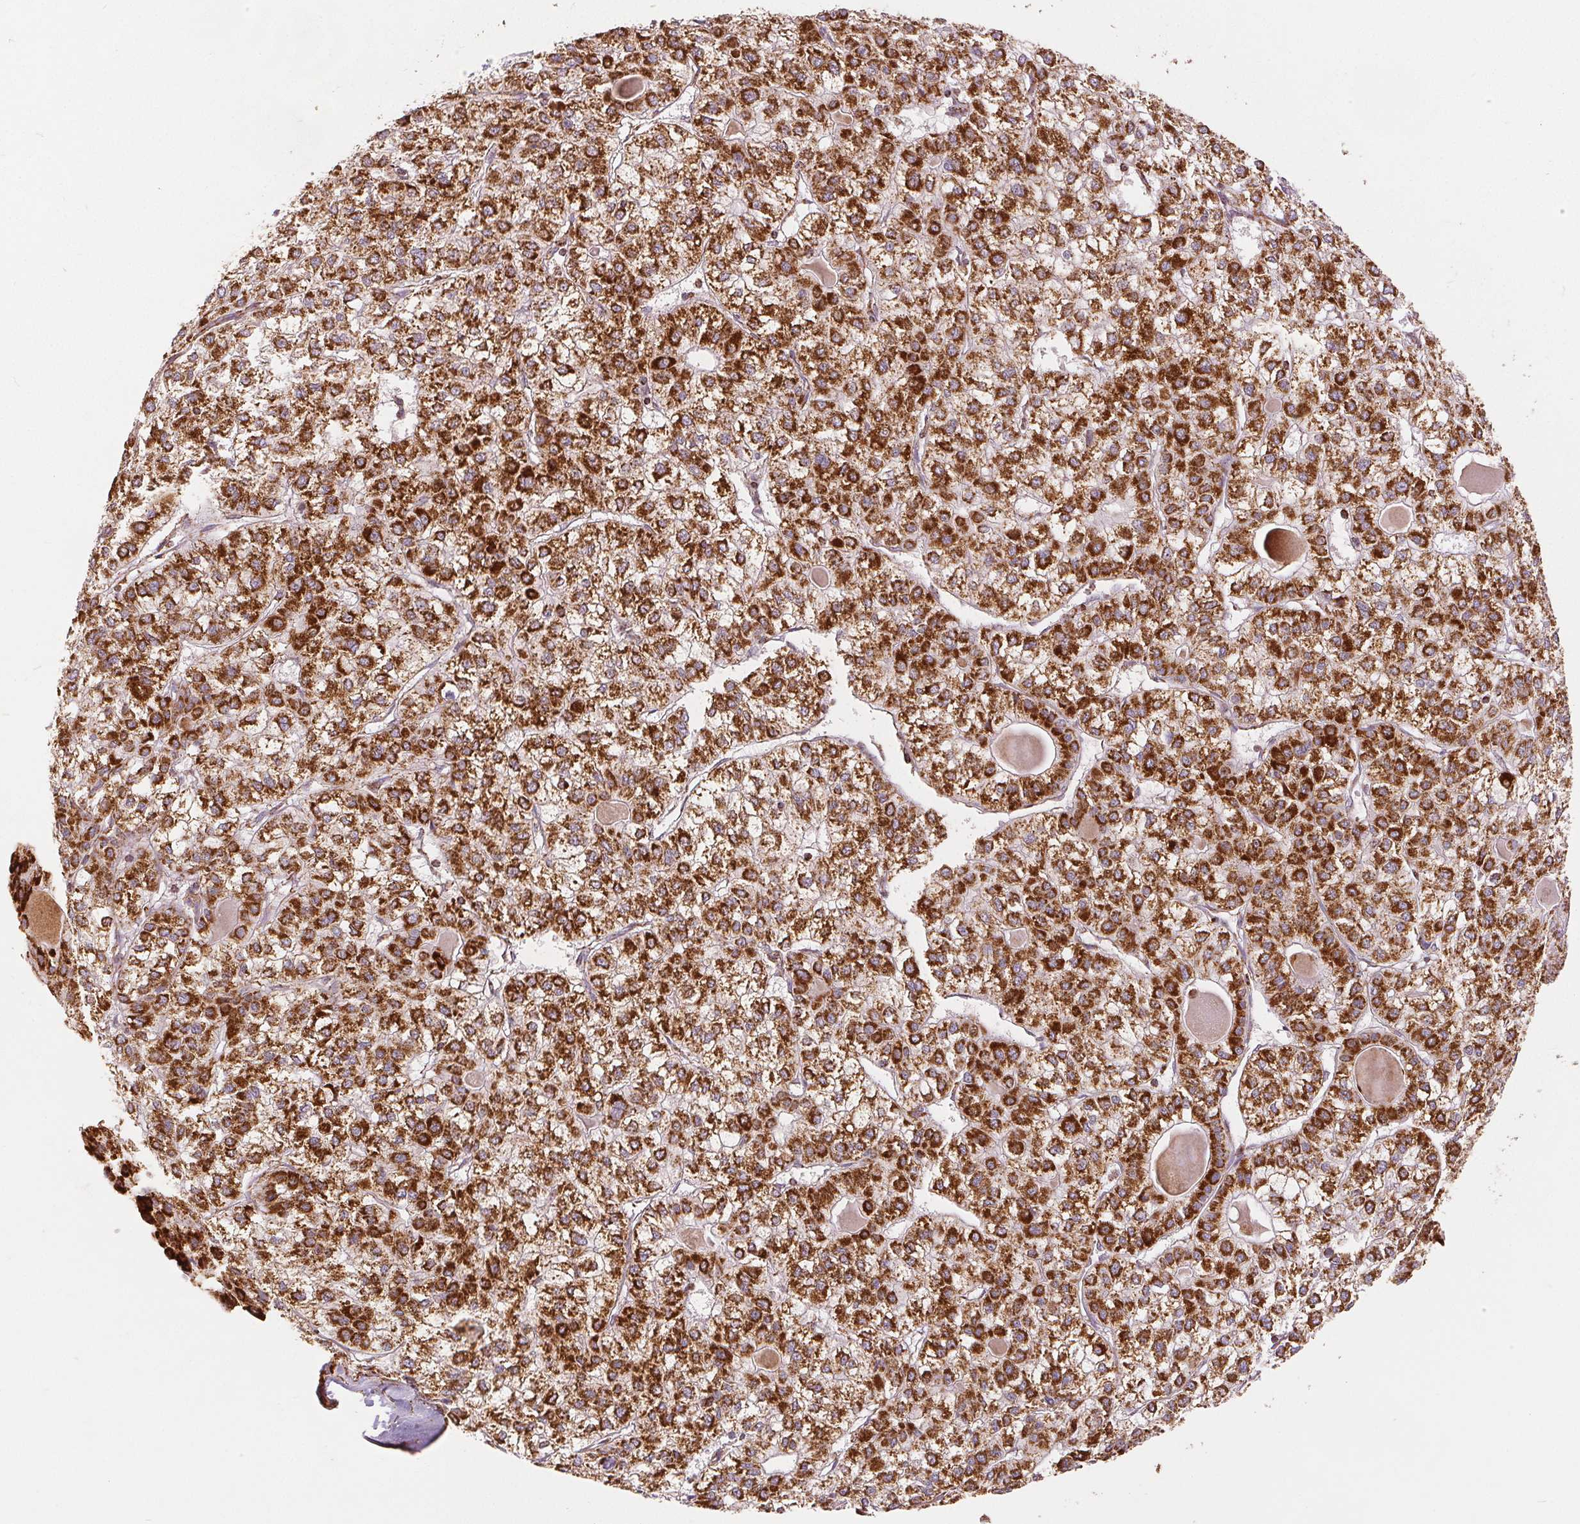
{"staining": {"intensity": "strong", "quantity": ">75%", "location": "cytoplasmic/membranous"}, "tissue": "liver cancer", "cell_type": "Tumor cells", "image_type": "cancer", "snomed": [{"axis": "morphology", "description": "Carcinoma, Hepatocellular, NOS"}, {"axis": "topography", "description": "Liver"}], "caption": "There is high levels of strong cytoplasmic/membranous staining in tumor cells of liver hepatocellular carcinoma, as demonstrated by immunohistochemical staining (brown color).", "gene": "SDHB", "patient": {"sex": "female", "age": 43}}